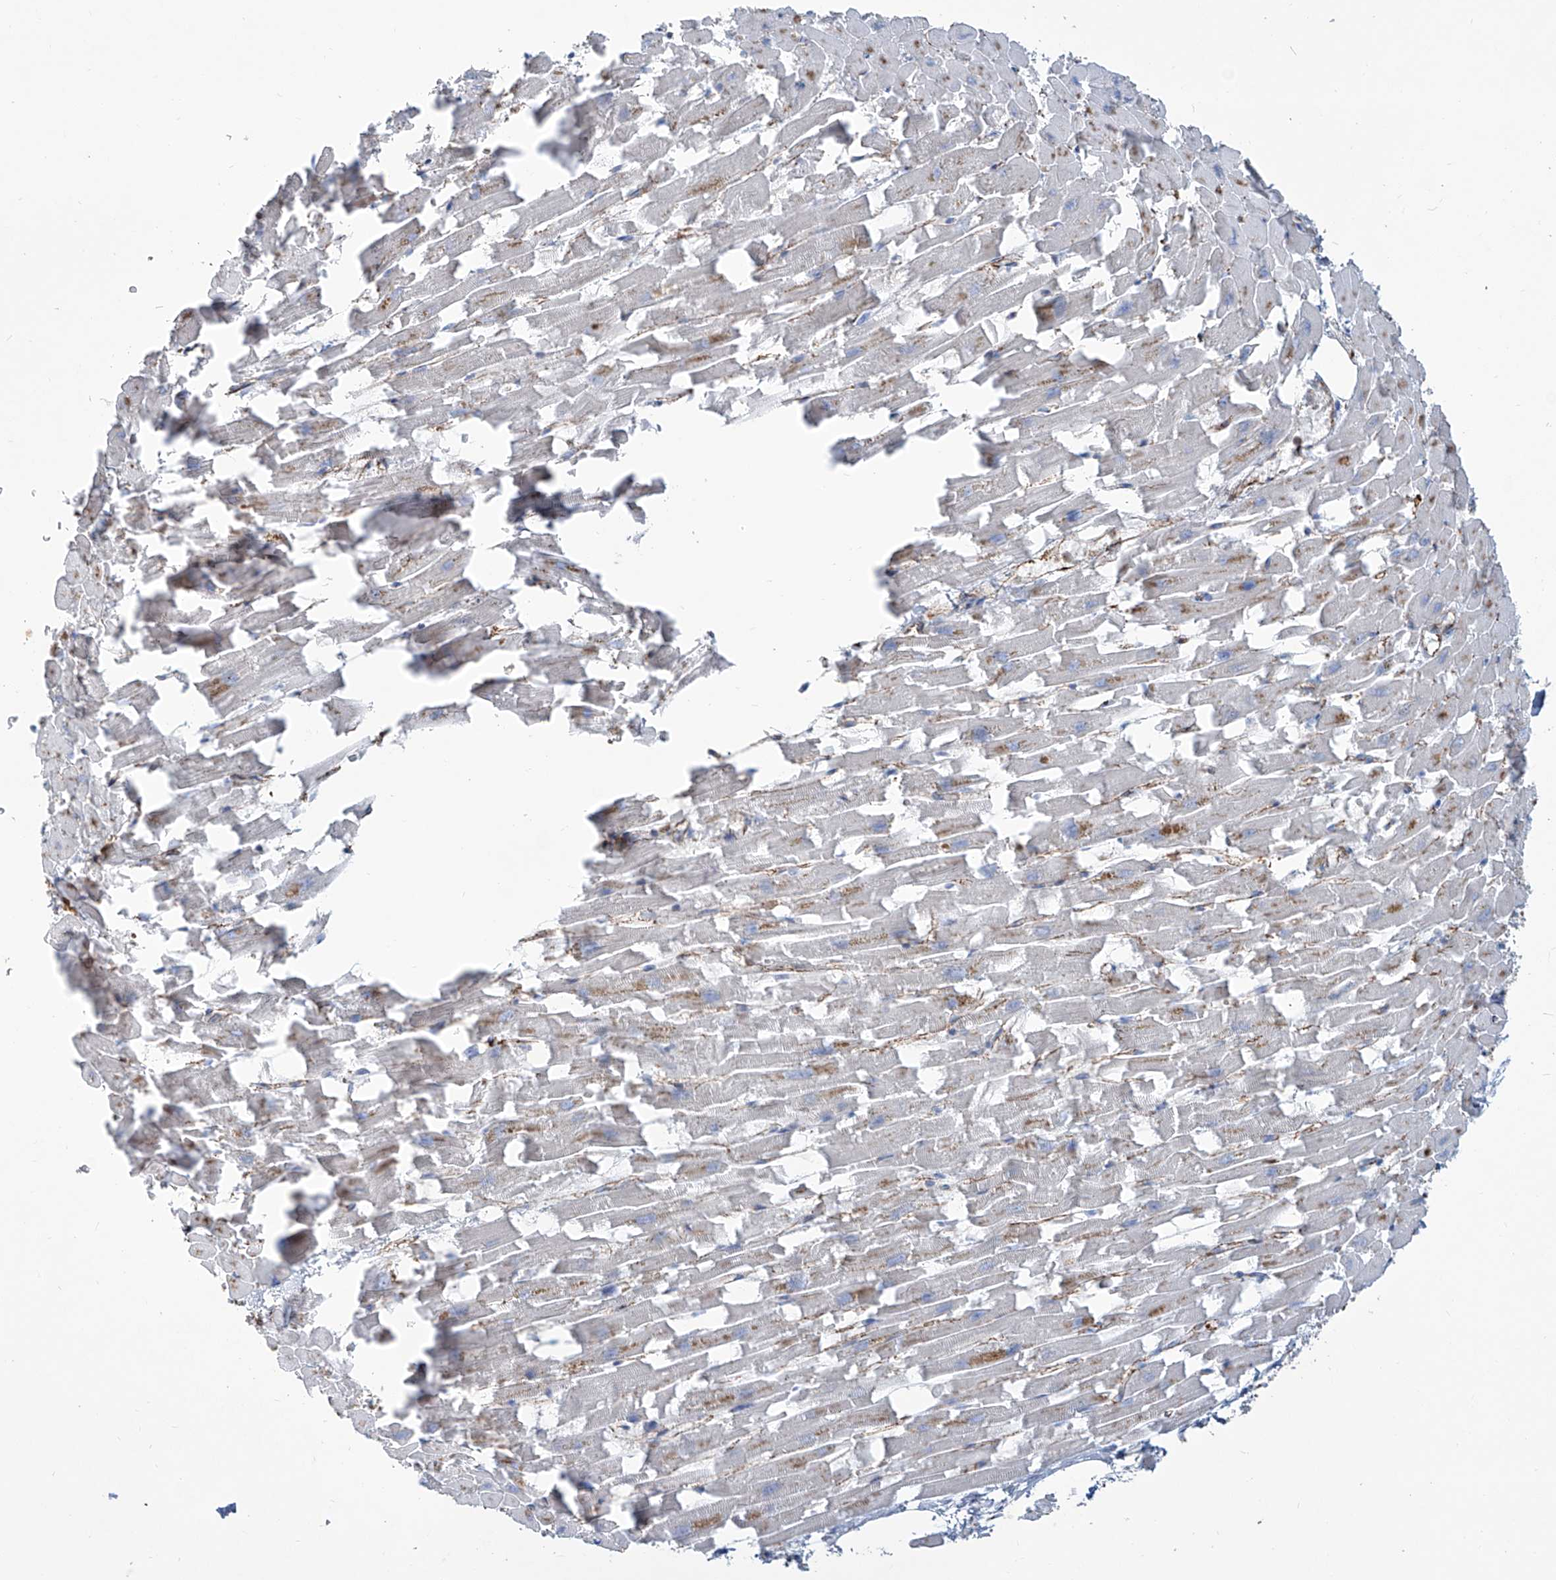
{"staining": {"intensity": "weak", "quantity": "<25%", "location": "cytoplasmic/membranous"}, "tissue": "heart muscle", "cell_type": "Cardiomyocytes", "image_type": "normal", "snomed": [{"axis": "morphology", "description": "Normal tissue, NOS"}, {"axis": "topography", "description": "Heart"}], "caption": "This histopathology image is of unremarkable heart muscle stained with immunohistochemistry (IHC) to label a protein in brown with the nuclei are counter-stained blue. There is no expression in cardiomyocytes. (Brightfield microscopy of DAB IHC at high magnification).", "gene": "CDH5", "patient": {"sex": "female", "age": 64}}